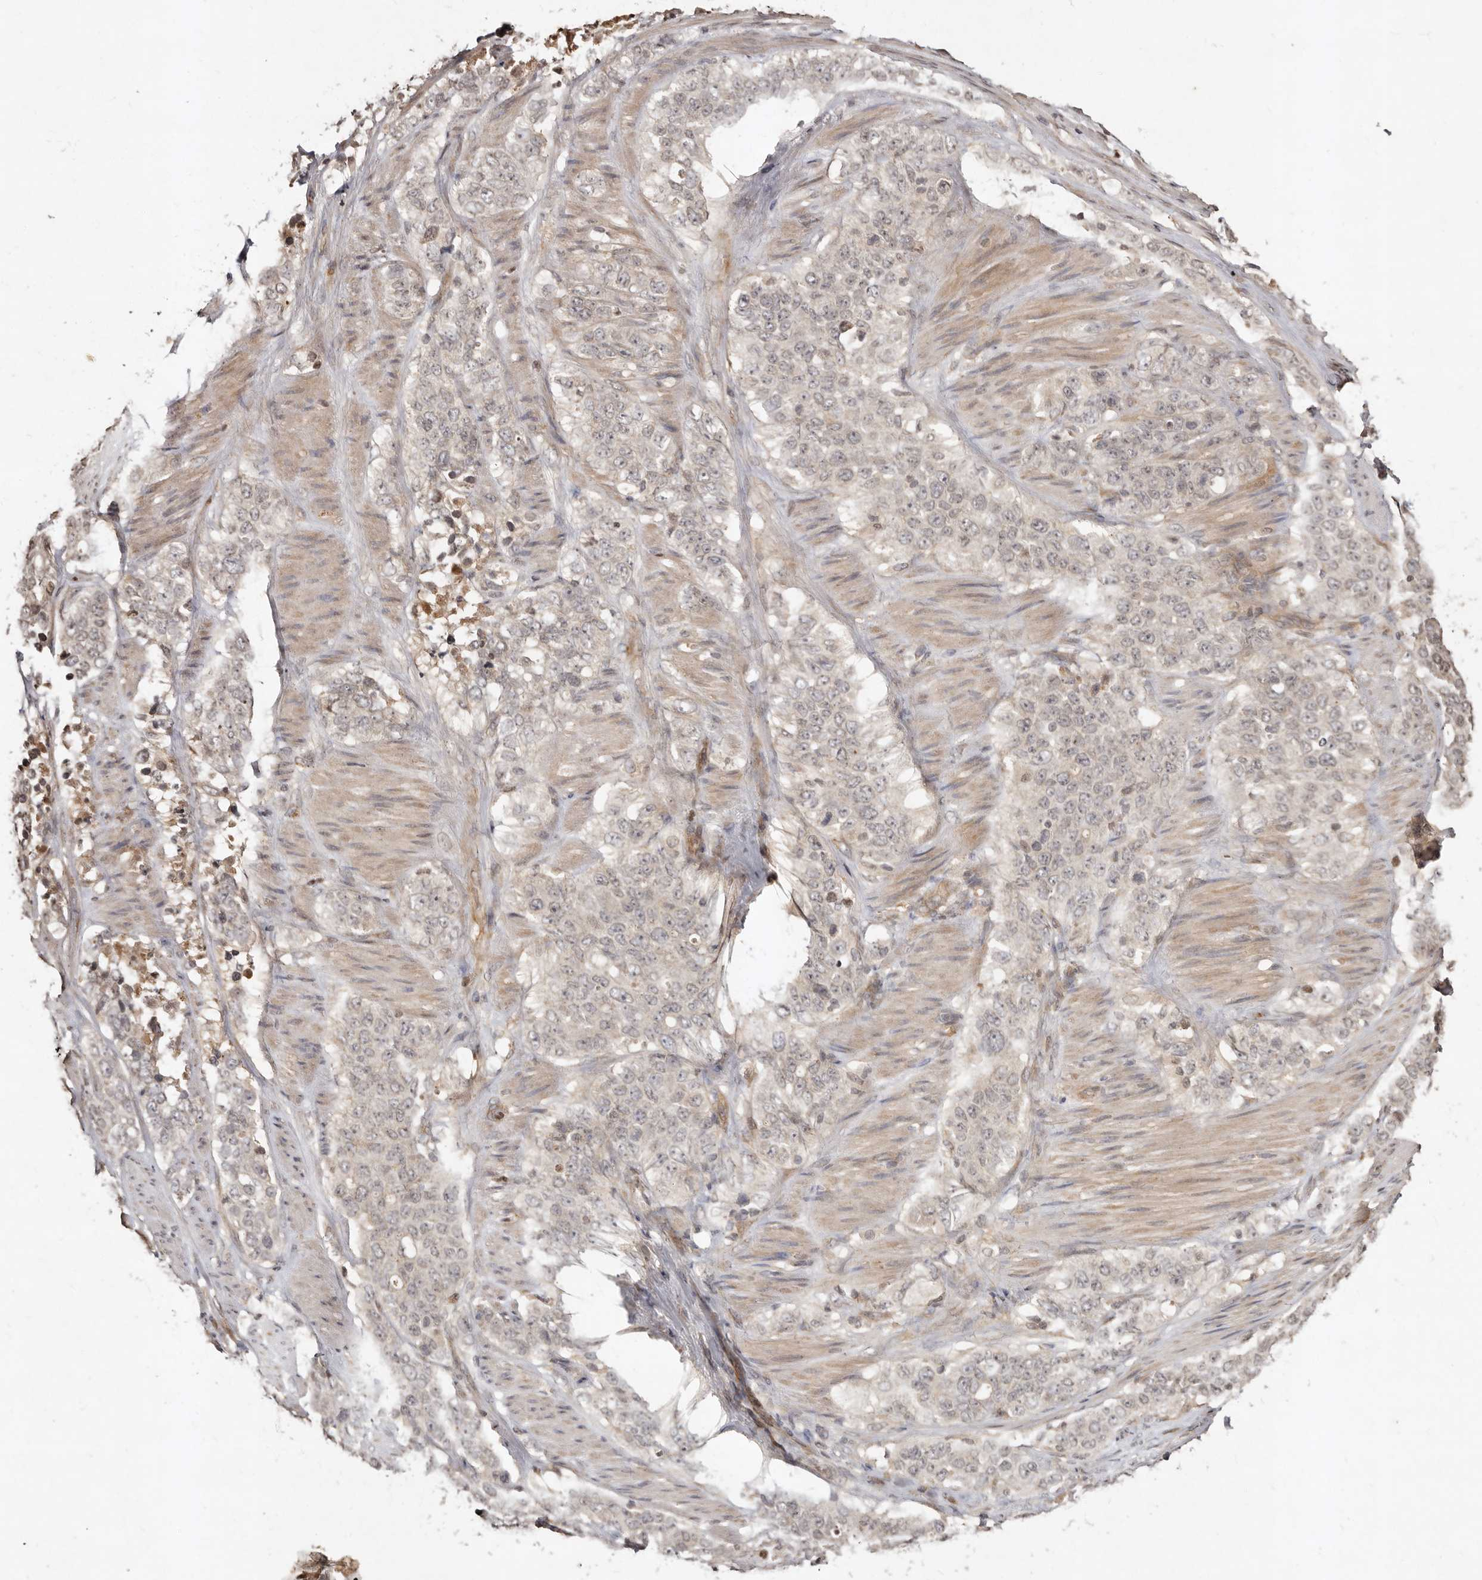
{"staining": {"intensity": "weak", "quantity": "<25%", "location": "nuclear"}, "tissue": "stomach cancer", "cell_type": "Tumor cells", "image_type": "cancer", "snomed": [{"axis": "morphology", "description": "Adenocarcinoma, NOS"}, {"axis": "topography", "description": "Stomach"}], "caption": "DAB immunohistochemical staining of human stomach cancer (adenocarcinoma) shows no significant positivity in tumor cells. (Immunohistochemistry (ihc), brightfield microscopy, high magnification).", "gene": "LCORL", "patient": {"sex": "male", "age": 48}}